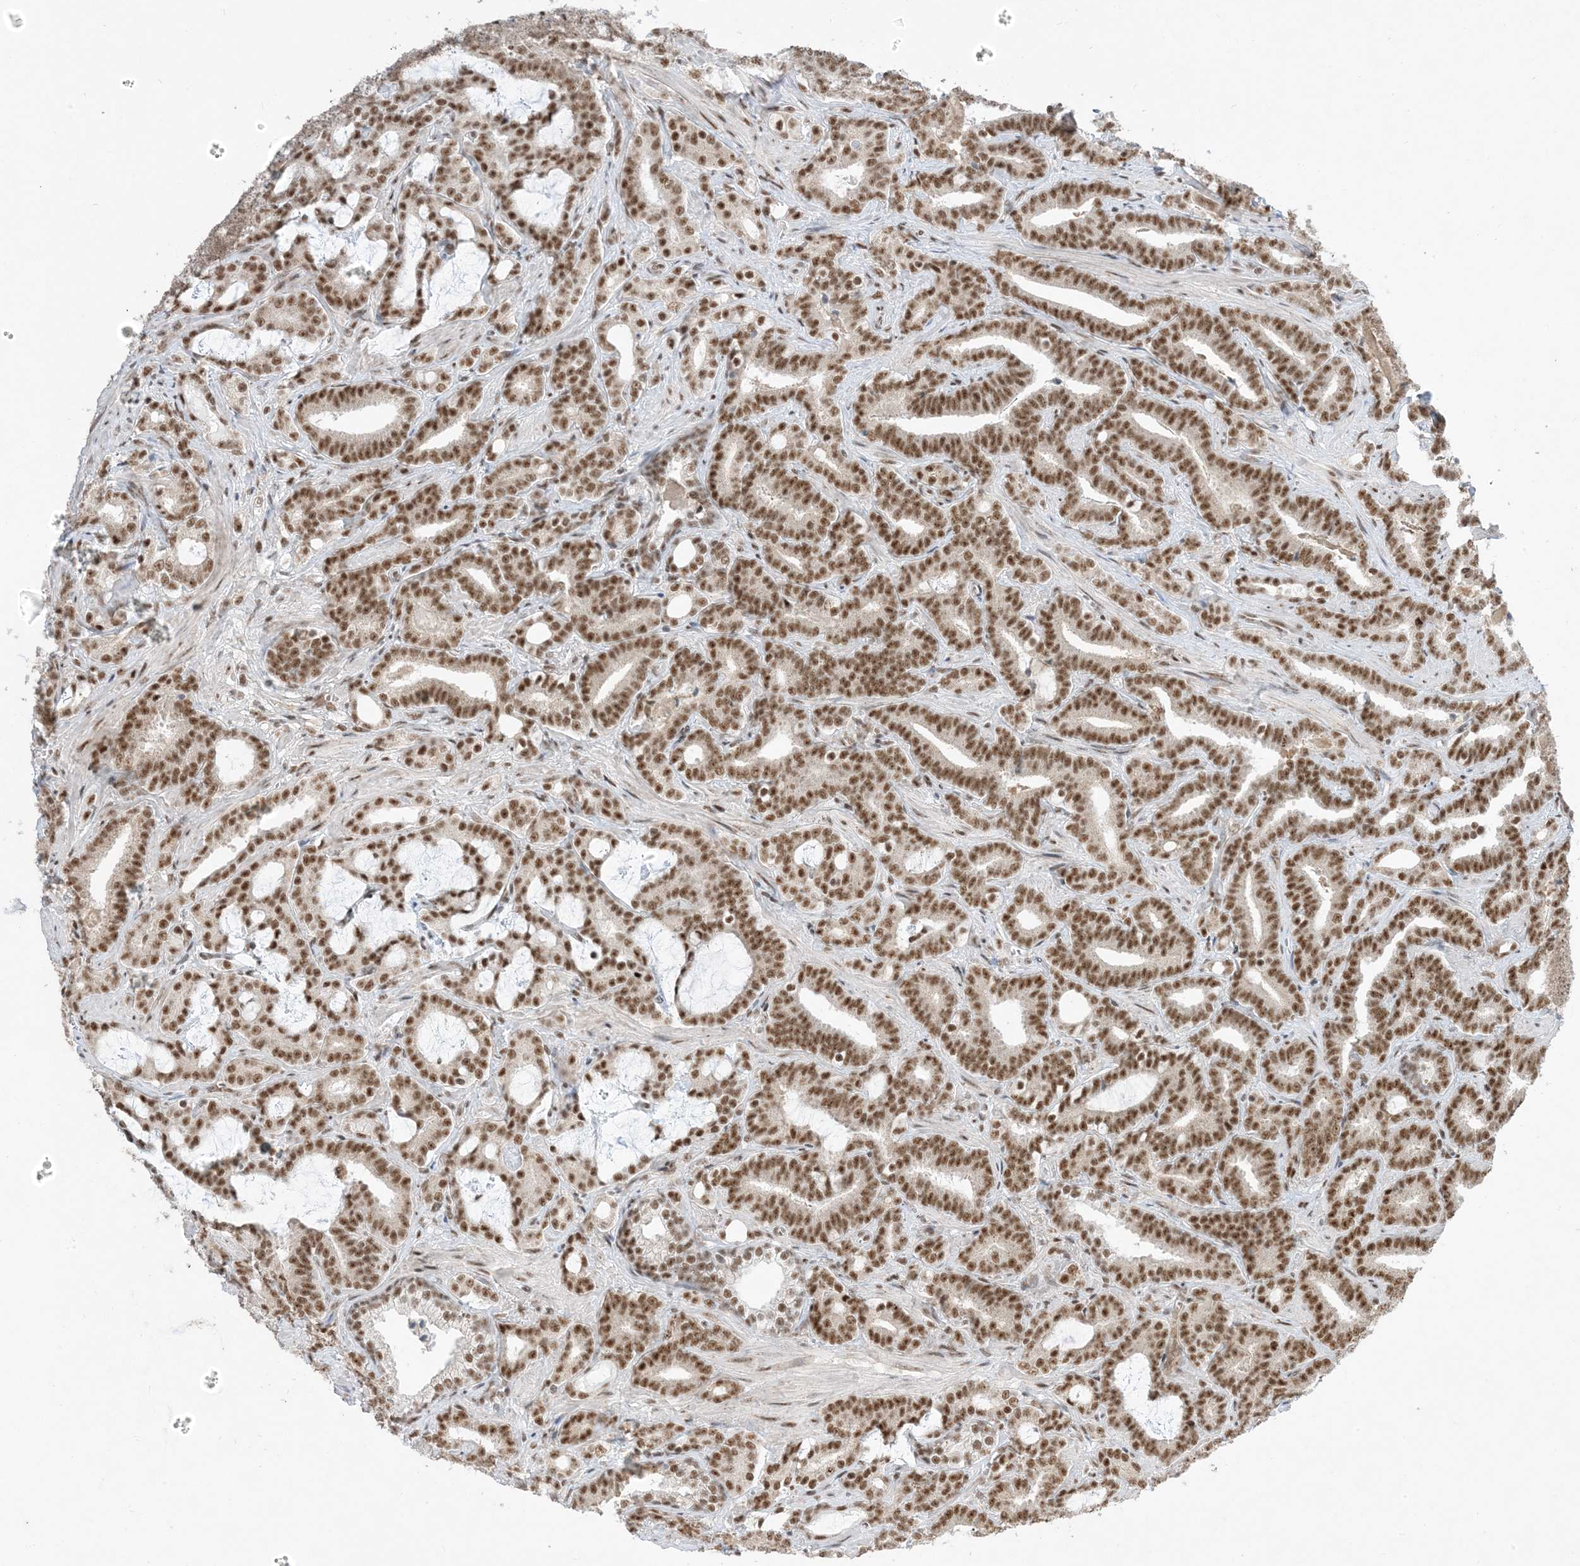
{"staining": {"intensity": "strong", "quantity": ">75%", "location": "nuclear"}, "tissue": "prostate cancer", "cell_type": "Tumor cells", "image_type": "cancer", "snomed": [{"axis": "morphology", "description": "Adenocarcinoma, High grade"}, {"axis": "topography", "description": "Prostate and seminal vesicle, NOS"}], "caption": "IHC histopathology image of prostate cancer (adenocarcinoma (high-grade)) stained for a protein (brown), which exhibits high levels of strong nuclear staining in approximately >75% of tumor cells.", "gene": "SF3A3", "patient": {"sex": "male", "age": 67}}